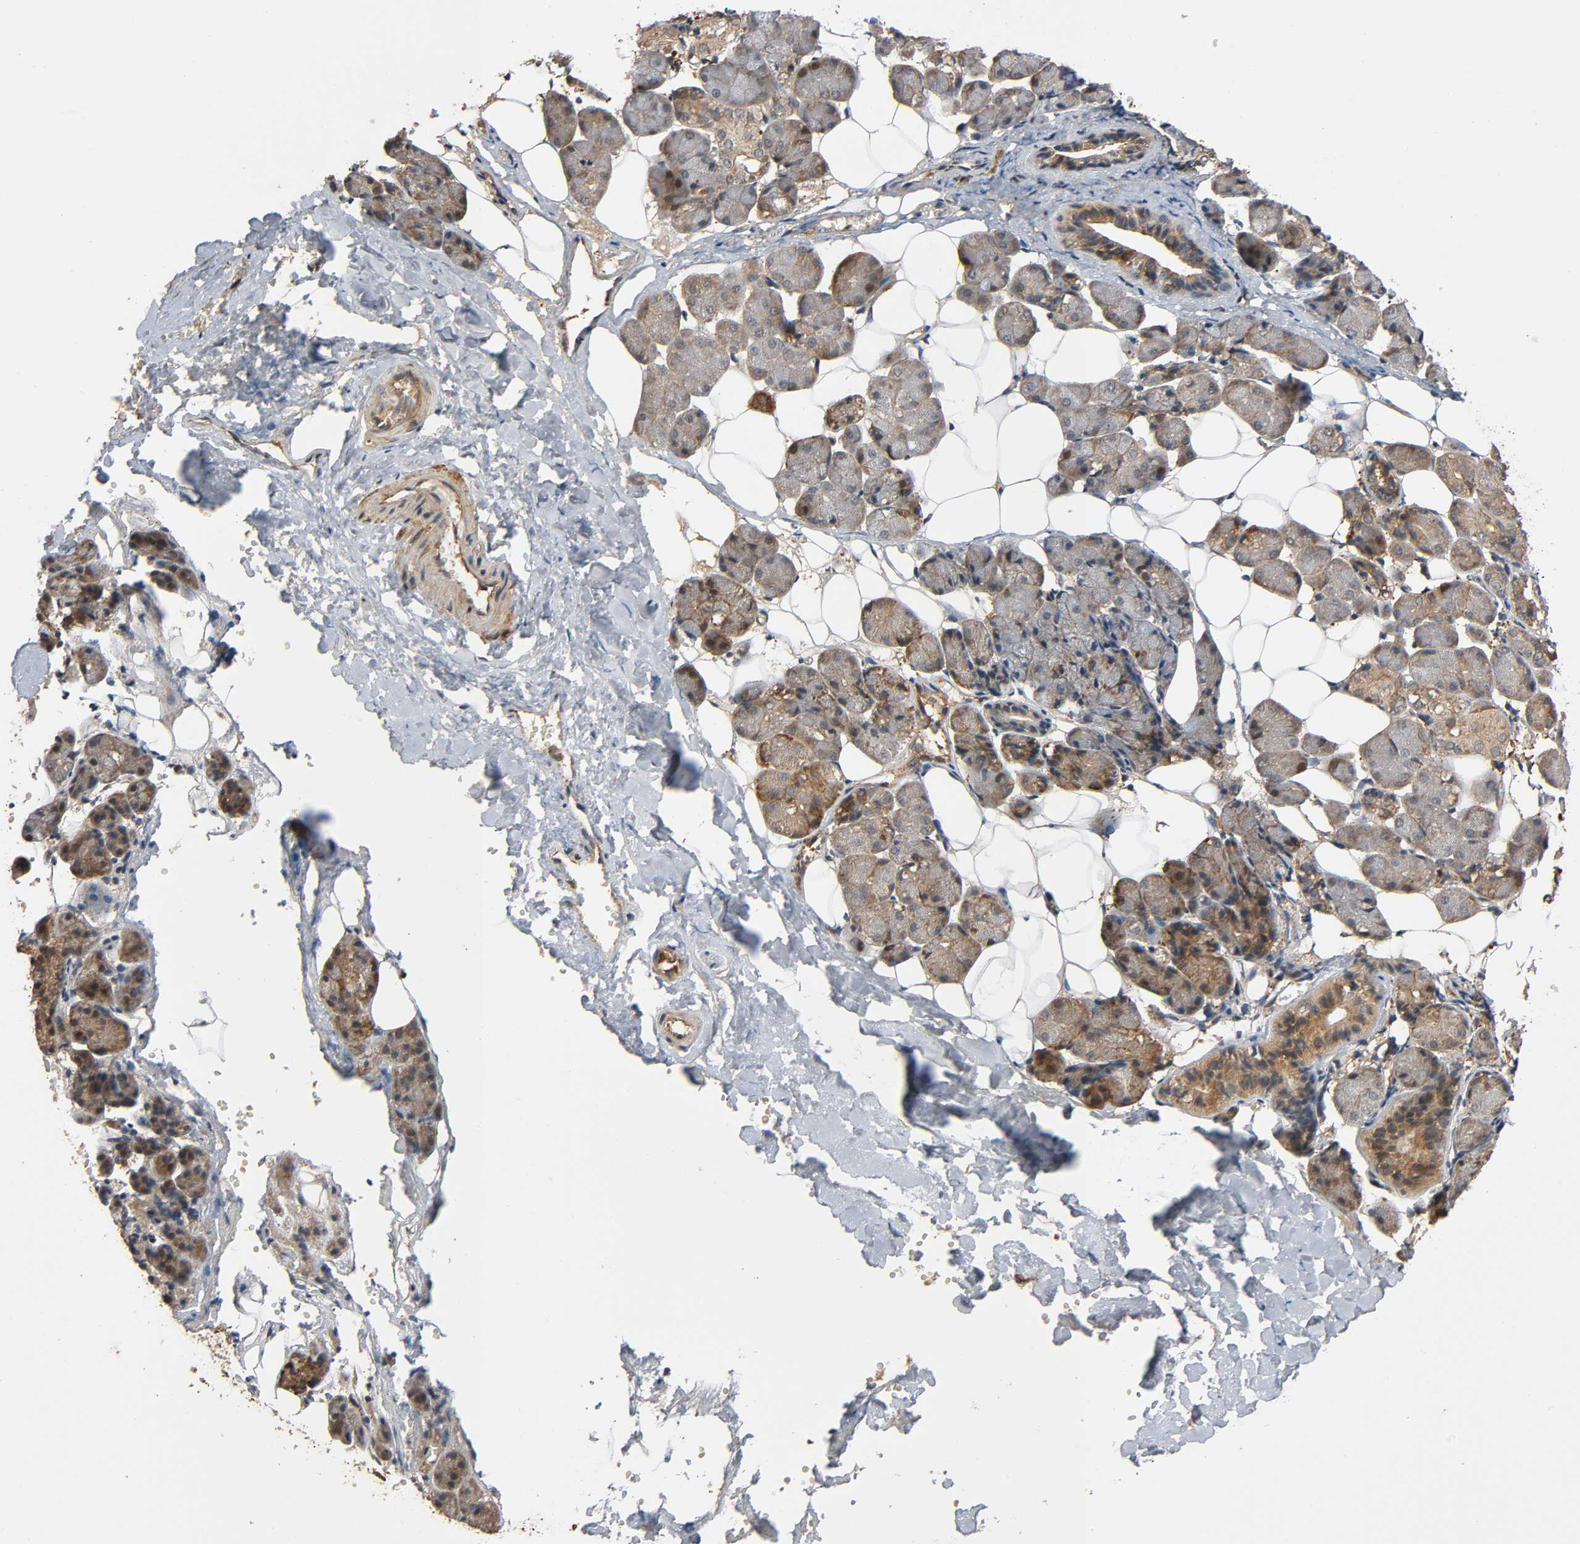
{"staining": {"intensity": "moderate", "quantity": ">75%", "location": "cytoplasmic/membranous"}, "tissue": "salivary gland", "cell_type": "Glandular cells", "image_type": "normal", "snomed": [{"axis": "morphology", "description": "Normal tissue, NOS"}, {"axis": "morphology", "description": "Adenoma, NOS"}, {"axis": "topography", "description": "Salivary gland"}], "caption": "Immunohistochemical staining of normal salivary gland demonstrates moderate cytoplasmic/membranous protein staining in approximately >75% of glandular cells. (Stains: DAB in brown, nuclei in blue, Microscopy: brightfield microscopy at high magnification).", "gene": "MAP3K8", "patient": {"sex": "female", "age": 32}}